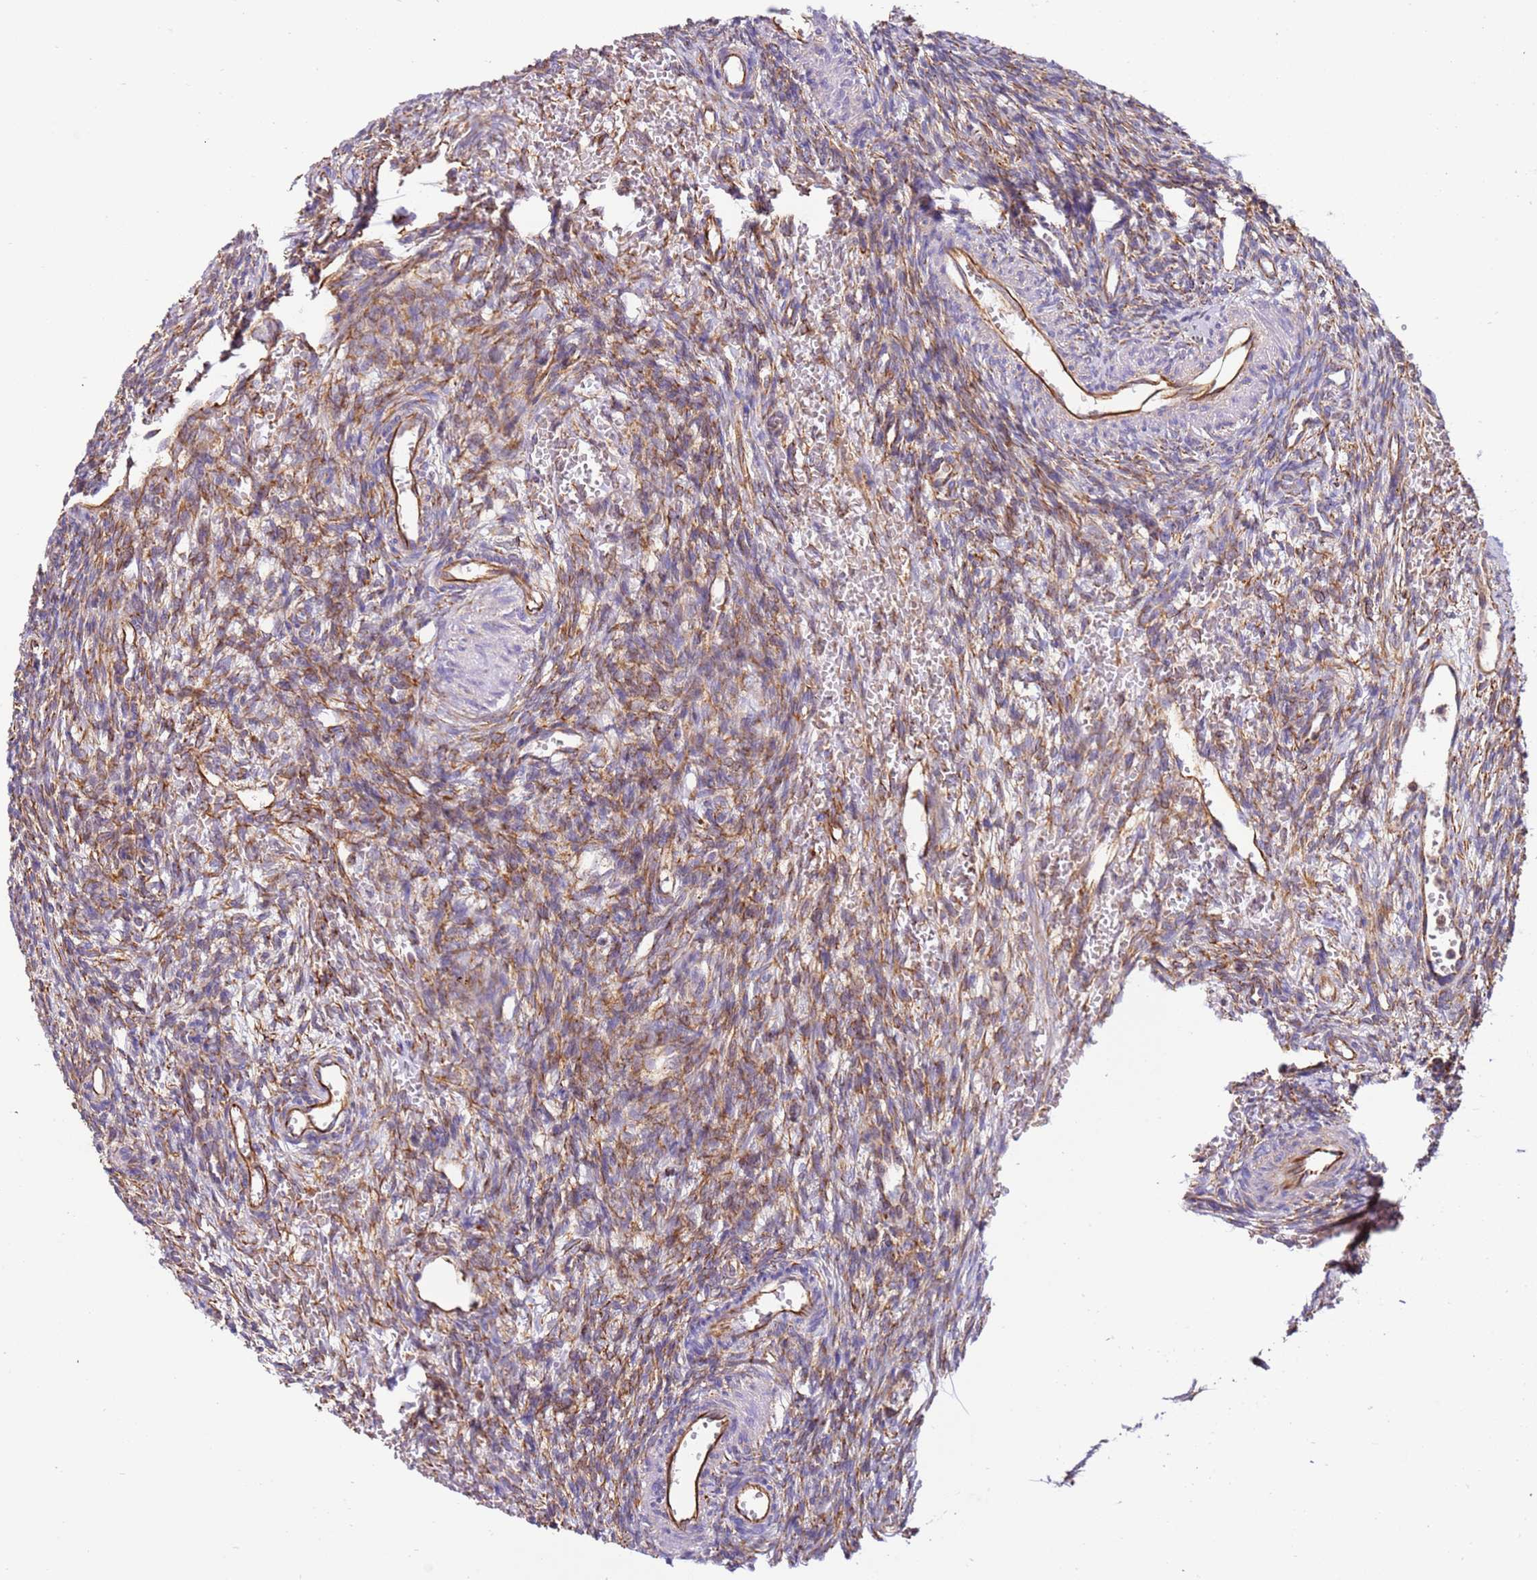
{"staining": {"intensity": "moderate", "quantity": ">75%", "location": "cytoplasmic/membranous"}, "tissue": "ovary", "cell_type": "Ovarian stroma cells", "image_type": "normal", "snomed": [{"axis": "morphology", "description": "Normal tissue, NOS"}, {"axis": "topography", "description": "Ovary"}], "caption": "Protein expression analysis of benign ovary shows moderate cytoplasmic/membranous staining in approximately >75% of ovarian stroma cells. (Stains: DAB in brown, nuclei in blue, Microscopy: brightfield microscopy at high magnification).", "gene": "MRPL20", "patient": {"sex": "female", "age": 39}}